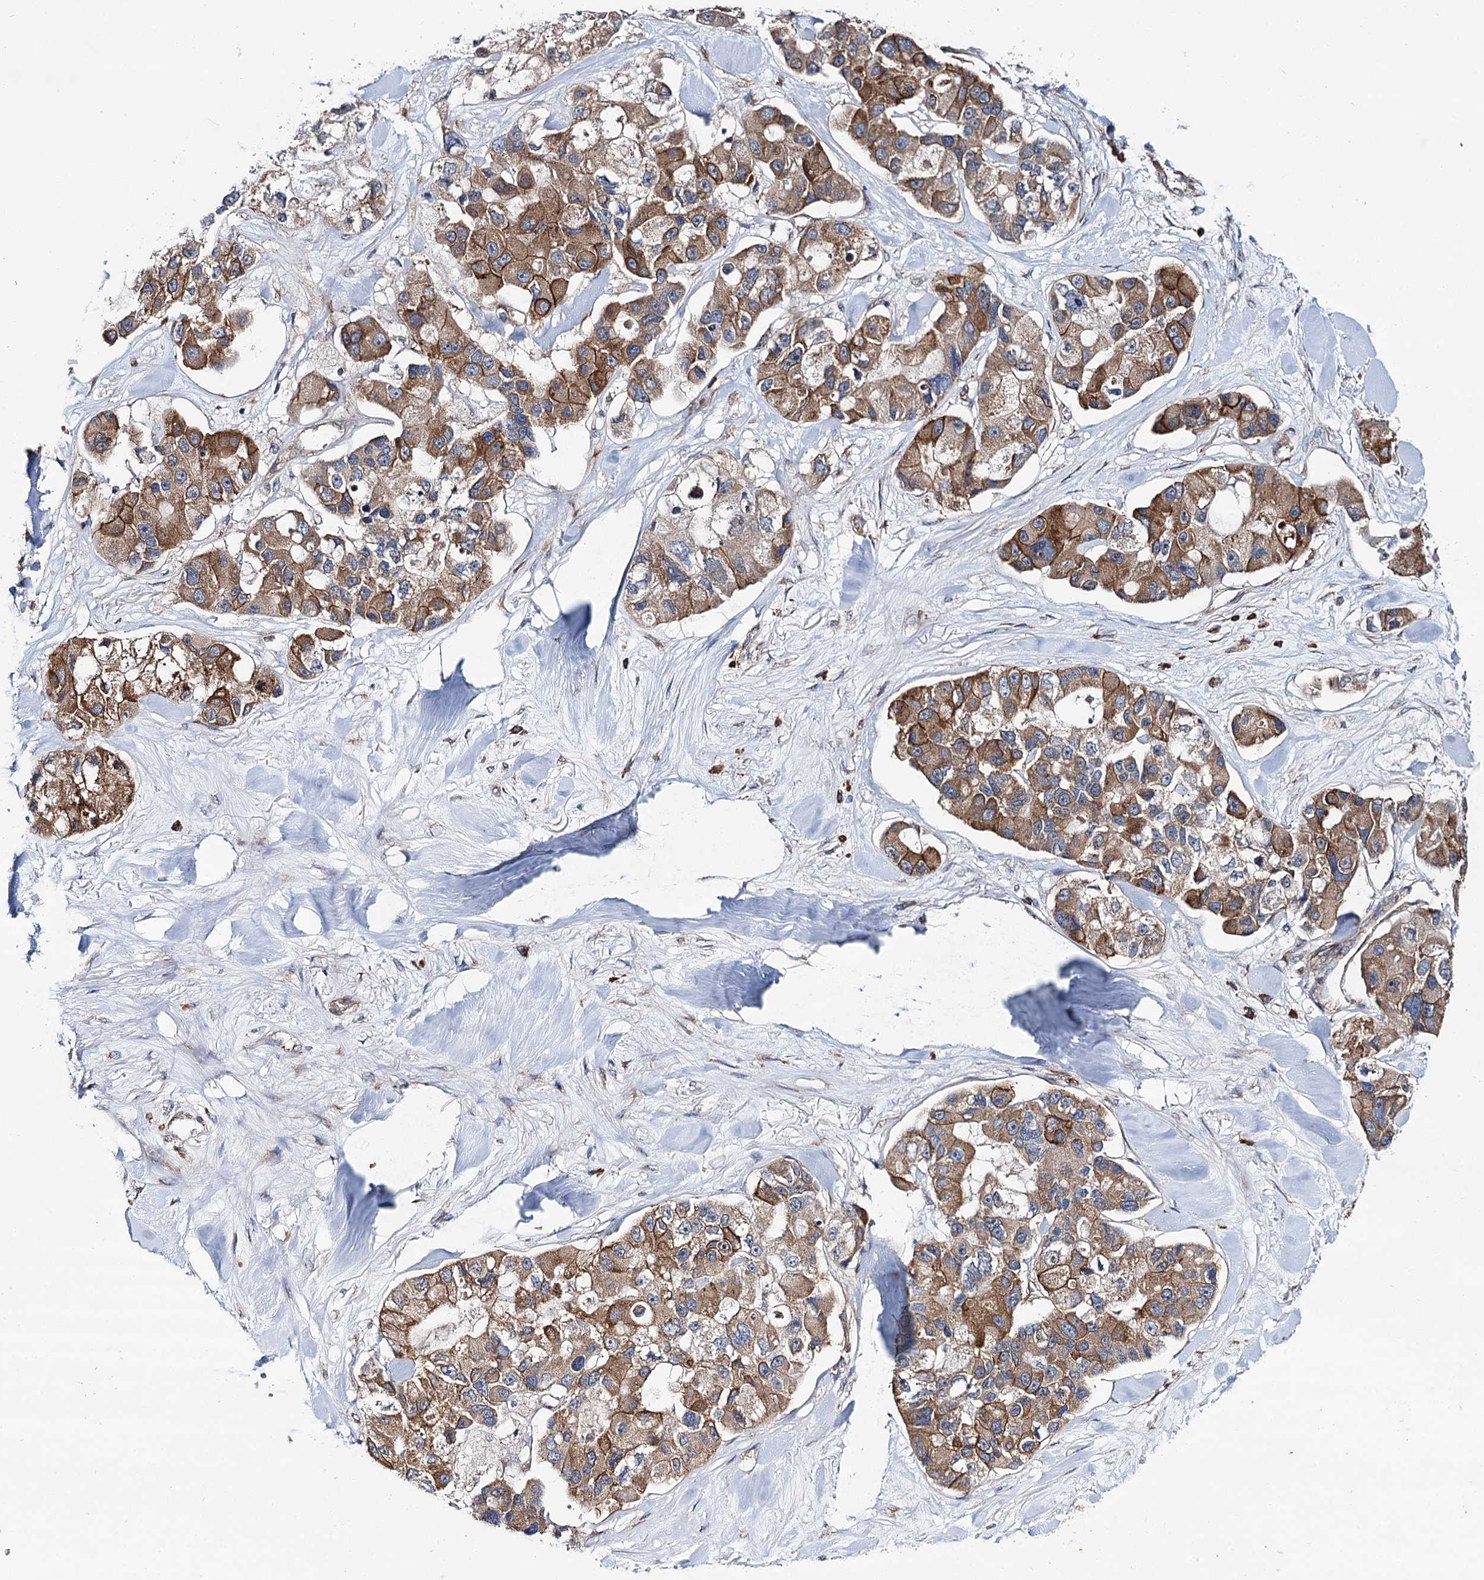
{"staining": {"intensity": "moderate", "quantity": ">75%", "location": "cytoplasmic/membranous"}, "tissue": "lung cancer", "cell_type": "Tumor cells", "image_type": "cancer", "snomed": [{"axis": "morphology", "description": "Adenocarcinoma, NOS"}, {"axis": "topography", "description": "Lung"}], "caption": "Protein positivity by immunohistochemistry exhibits moderate cytoplasmic/membranous expression in approximately >75% of tumor cells in lung adenocarcinoma. (Brightfield microscopy of DAB IHC at high magnification).", "gene": "SPATS2", "patient": {"sex": "female", "age": 54}}